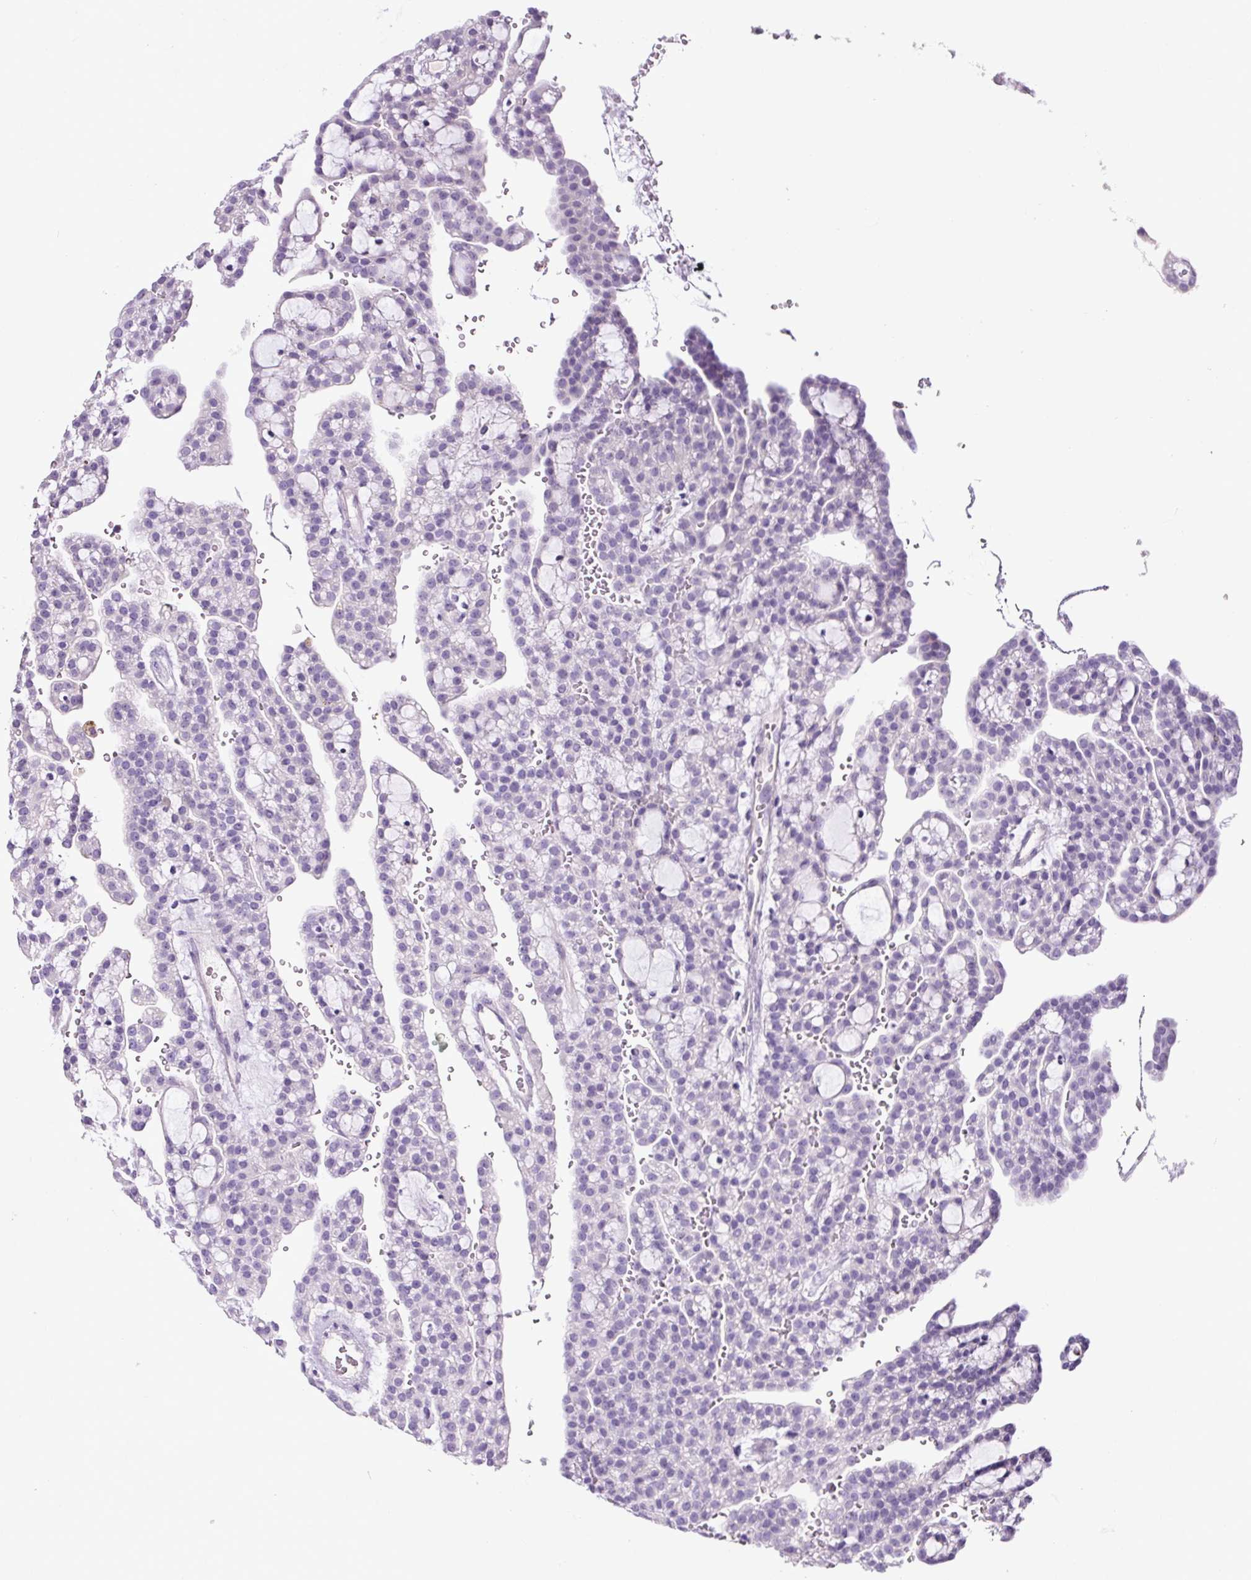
{"staining": {"intensity": "negative", "quantity": "none", "location": "none"}, "tissue": "renal cancer", "cell_type": "Tumor cells", "image_type": "cancer", "snomed": [{"axis": "morphology", "description": "Adenocarcinoma, NOS"}, {"axis": "topography", "description": "Kidney"}], "caption": "The micrograph demonstrates no staining of tumor cells in renal adenocarcinoma.", "gene": "SP8", "patient": {"sex": "male", "age": 63}}